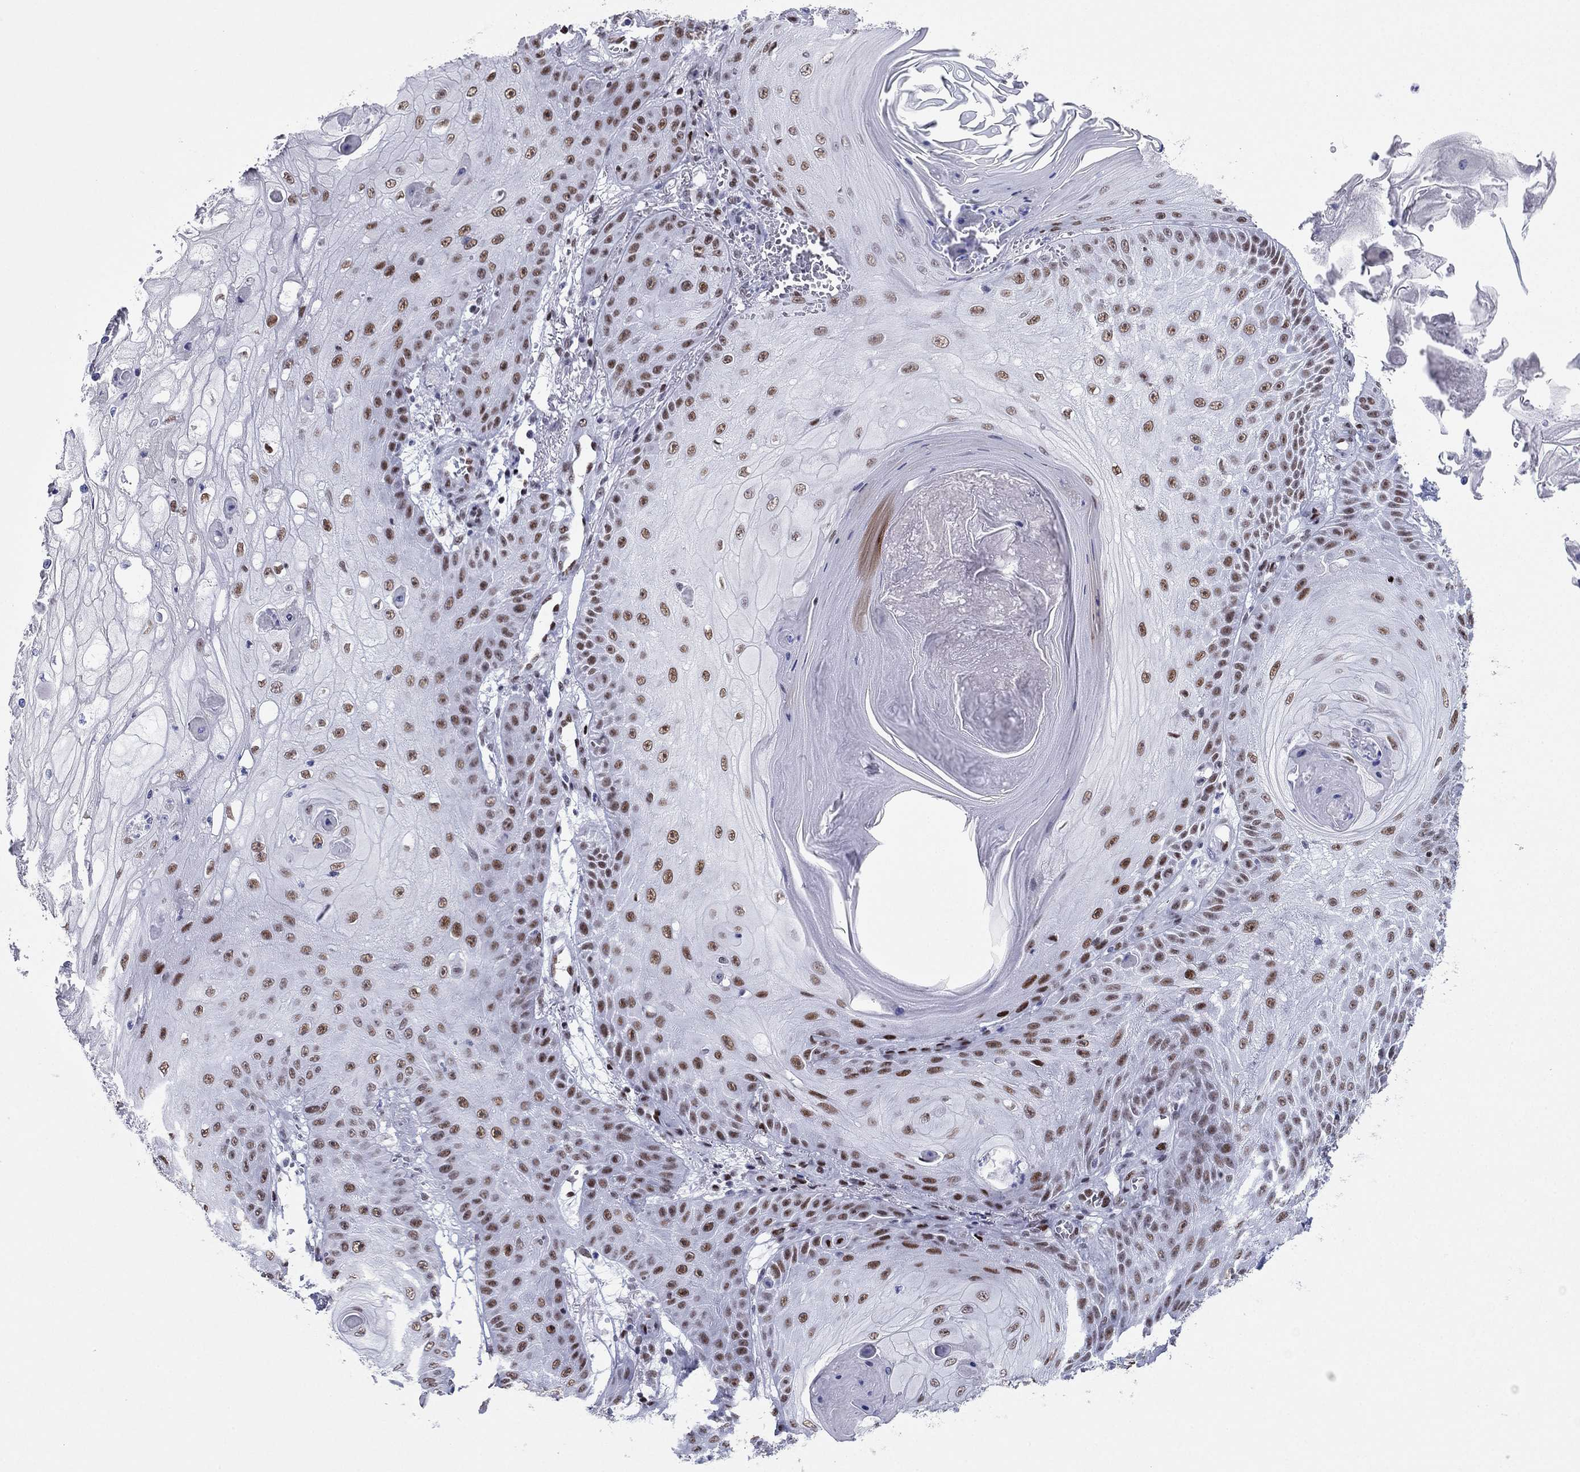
{"staining": {"intensity": "strong", "quantity": ">75%", "location": "nuclear"}, "tissue": "skin cancer", "cell_type": "Tumor cells", "image_type": "cancer", "snomed": [{"axis": "morphology", "description": "Squamous cell carcinoma, NOS"}, {"axis": "topography", "description": "Skin"}], "caption": "Tumor cells demonstrate high levels of strong nuclear staining in approximately >75% of cells in human squamous cell carcinoma (skin).", "gene": "PPM1G", "patient": {"sex": "male", "age": 70}}